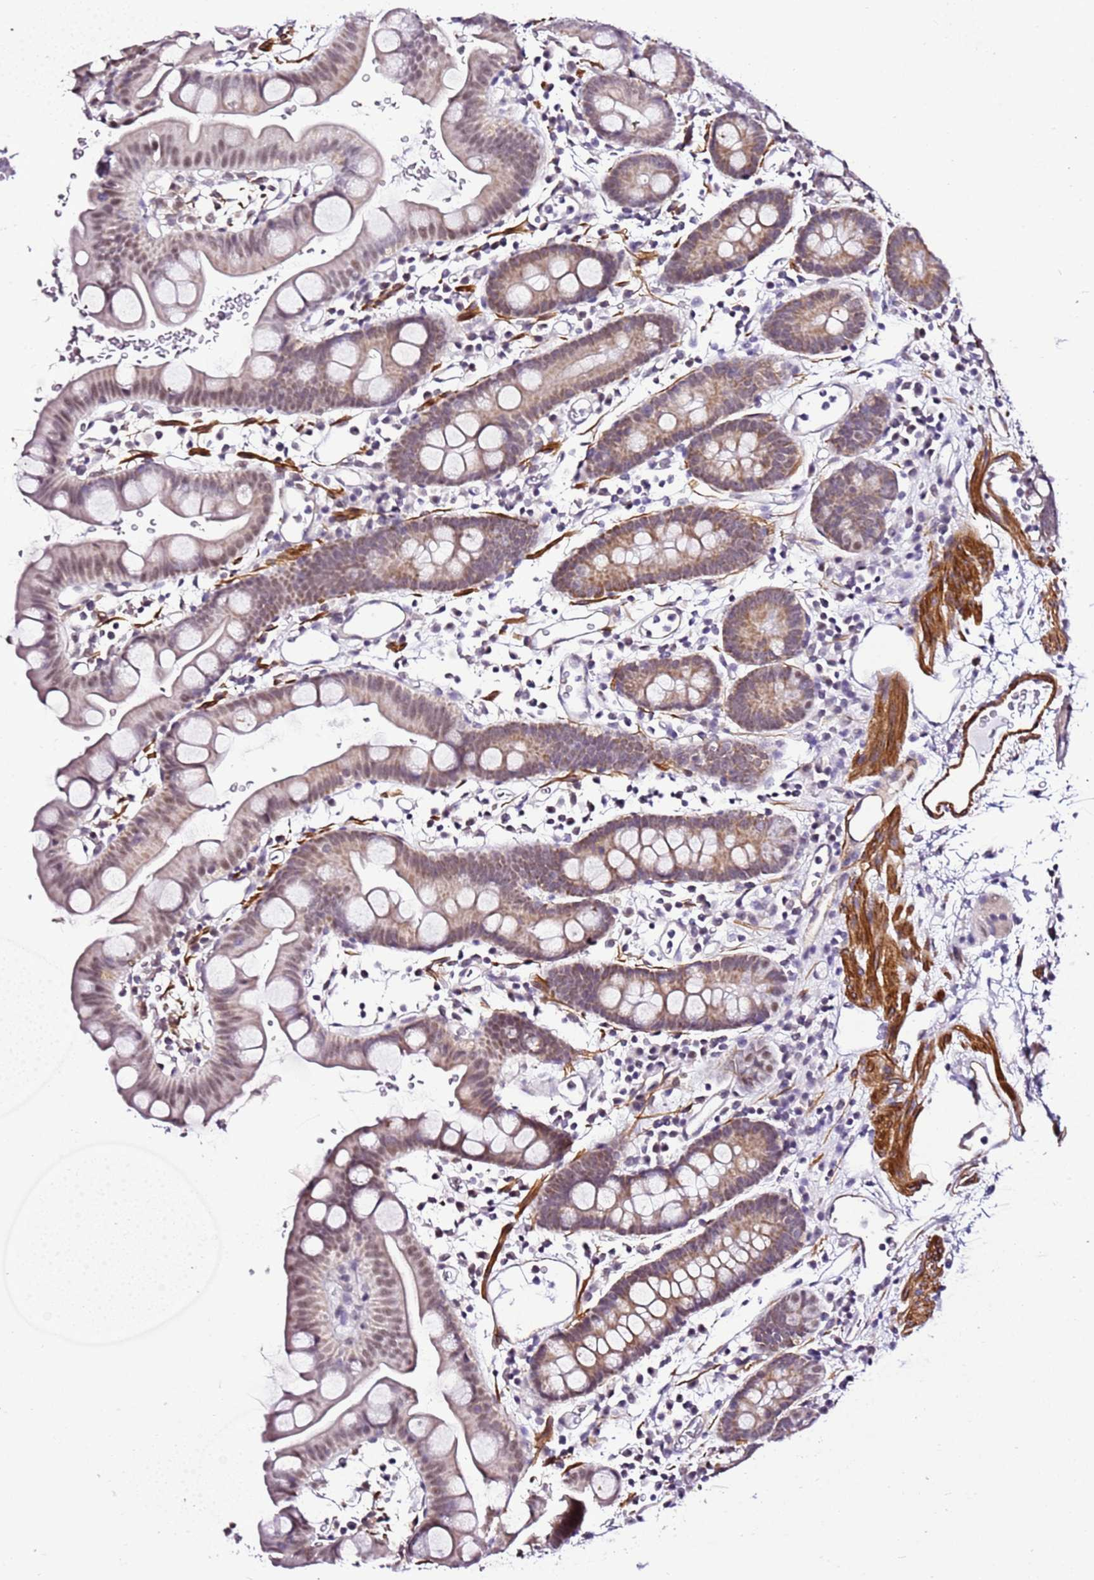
{"staining": {"intensity": "weak", "quantity": "25%-75%", "location": "cytoplasmic/membranous,nuclear"}, "tissue": "small intestine", "cell_type": "Glandular cells", "image_type": "normal", "snomed": [{"axis": "morphology", "description": "Normal tissue, NOS"}, {"axis": "topography", "description": "Stomach, upper"}, {"axis": "topography", "description": "Stomach, lower"}, {"axis": "topography", "description": "Small intestine"}], "caption": "A brown stain shows weak cytoplasmic/membranous,nuclear expression of a protein in glandular cells of benign small intestine.", "gene": "SMIM4", "patient": {"sex": "male", "age": 68}}